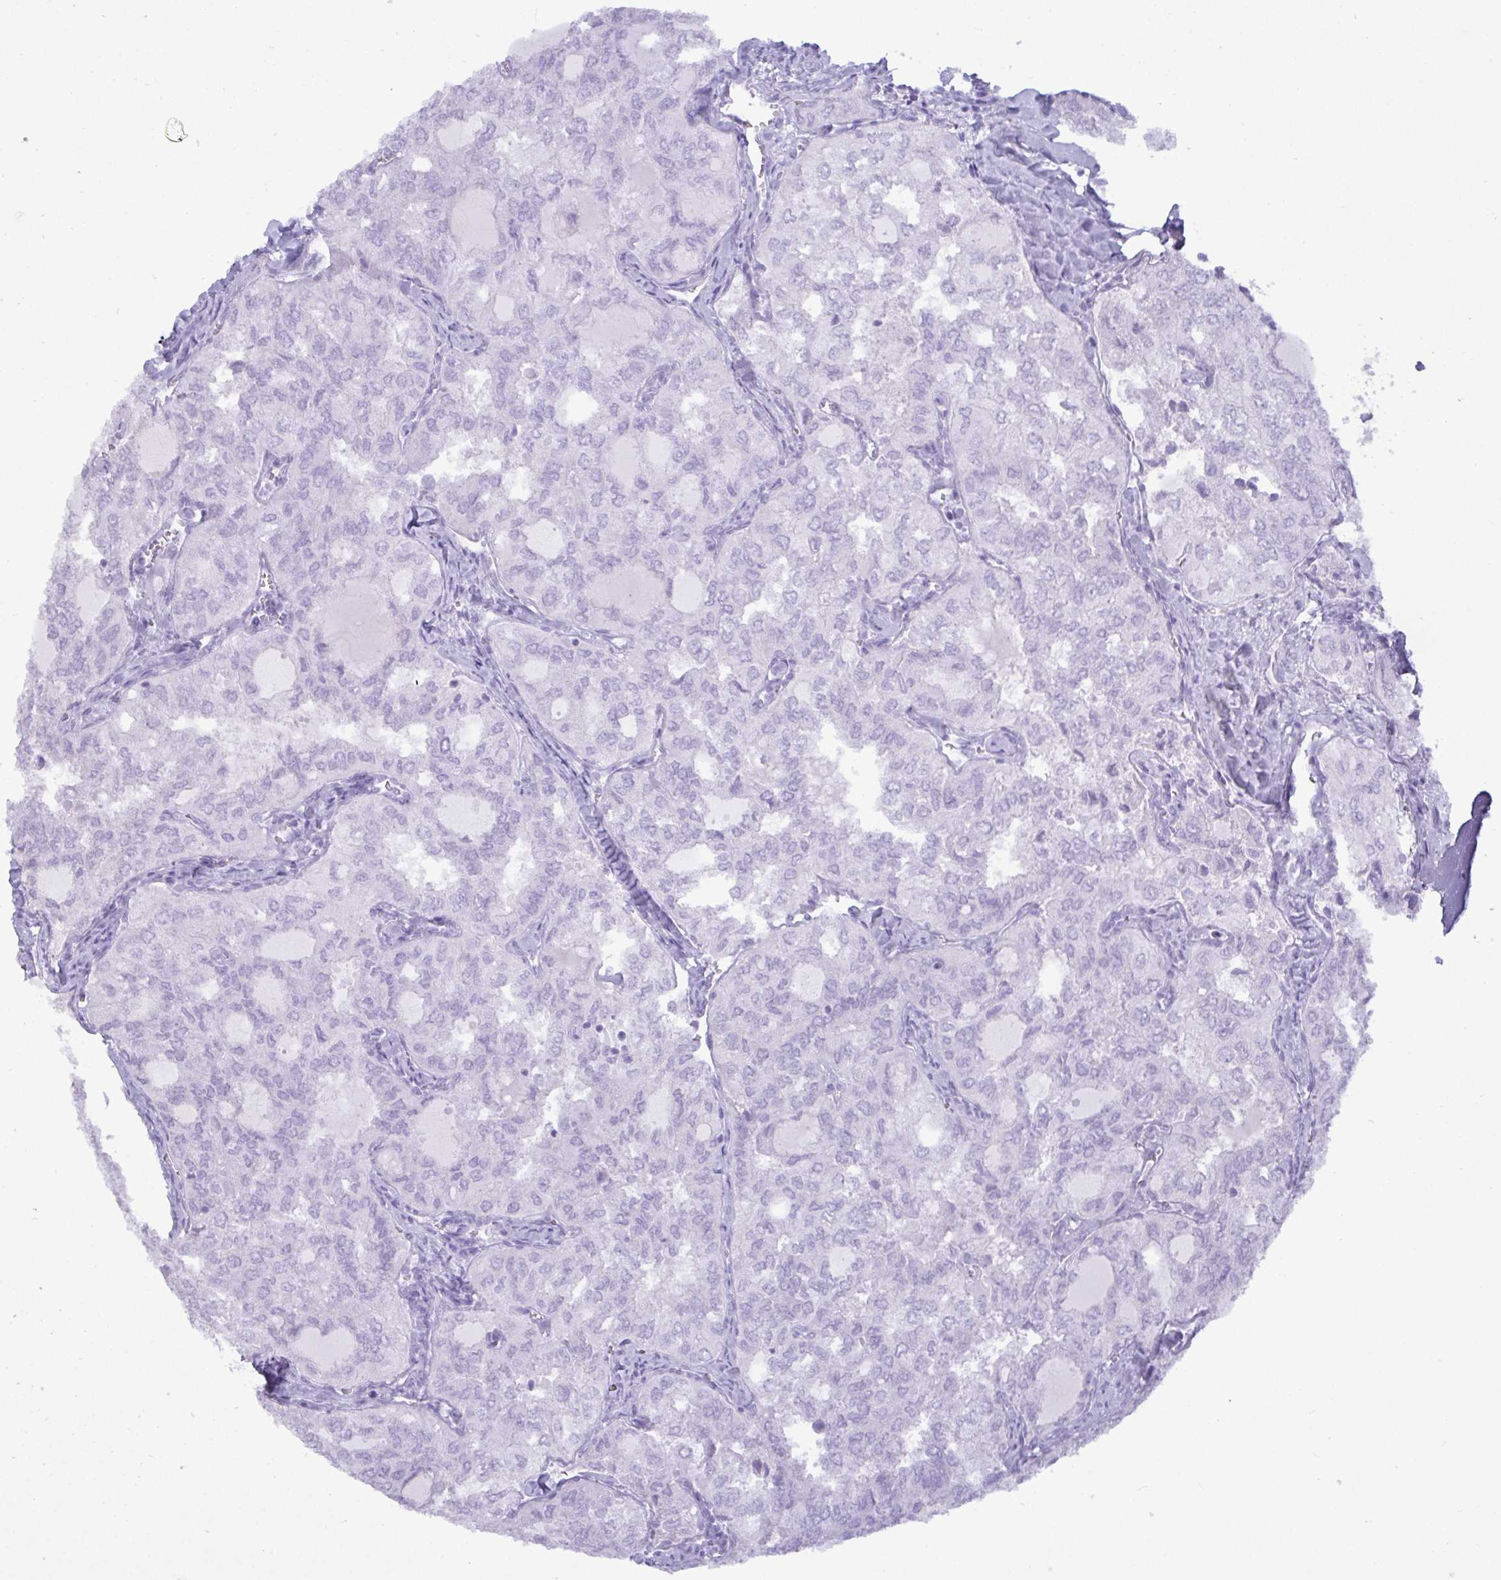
{"staining": {"intensity": "negative", "quantity": "none", "location": "none"}, "tissue": "thyroid cancer", "cell_type": "Tumor cells", "image_type": "cancer", "snomed": [{"axis": "morphology", "description": "Follicular adenoma carcinoma, NOS"}, {"axis": "topography", "description": "Thyroid gland"}], "caption": "An immunohistochemistry image of thyroid cancer (follicular adenoma carcinoma) is shown. There is no staining in tumor cells of thyroid cancer (follicular adenoma carcinoma).", "gene": "C4orf33", "patient": {"sex": "male", "age": 75}}